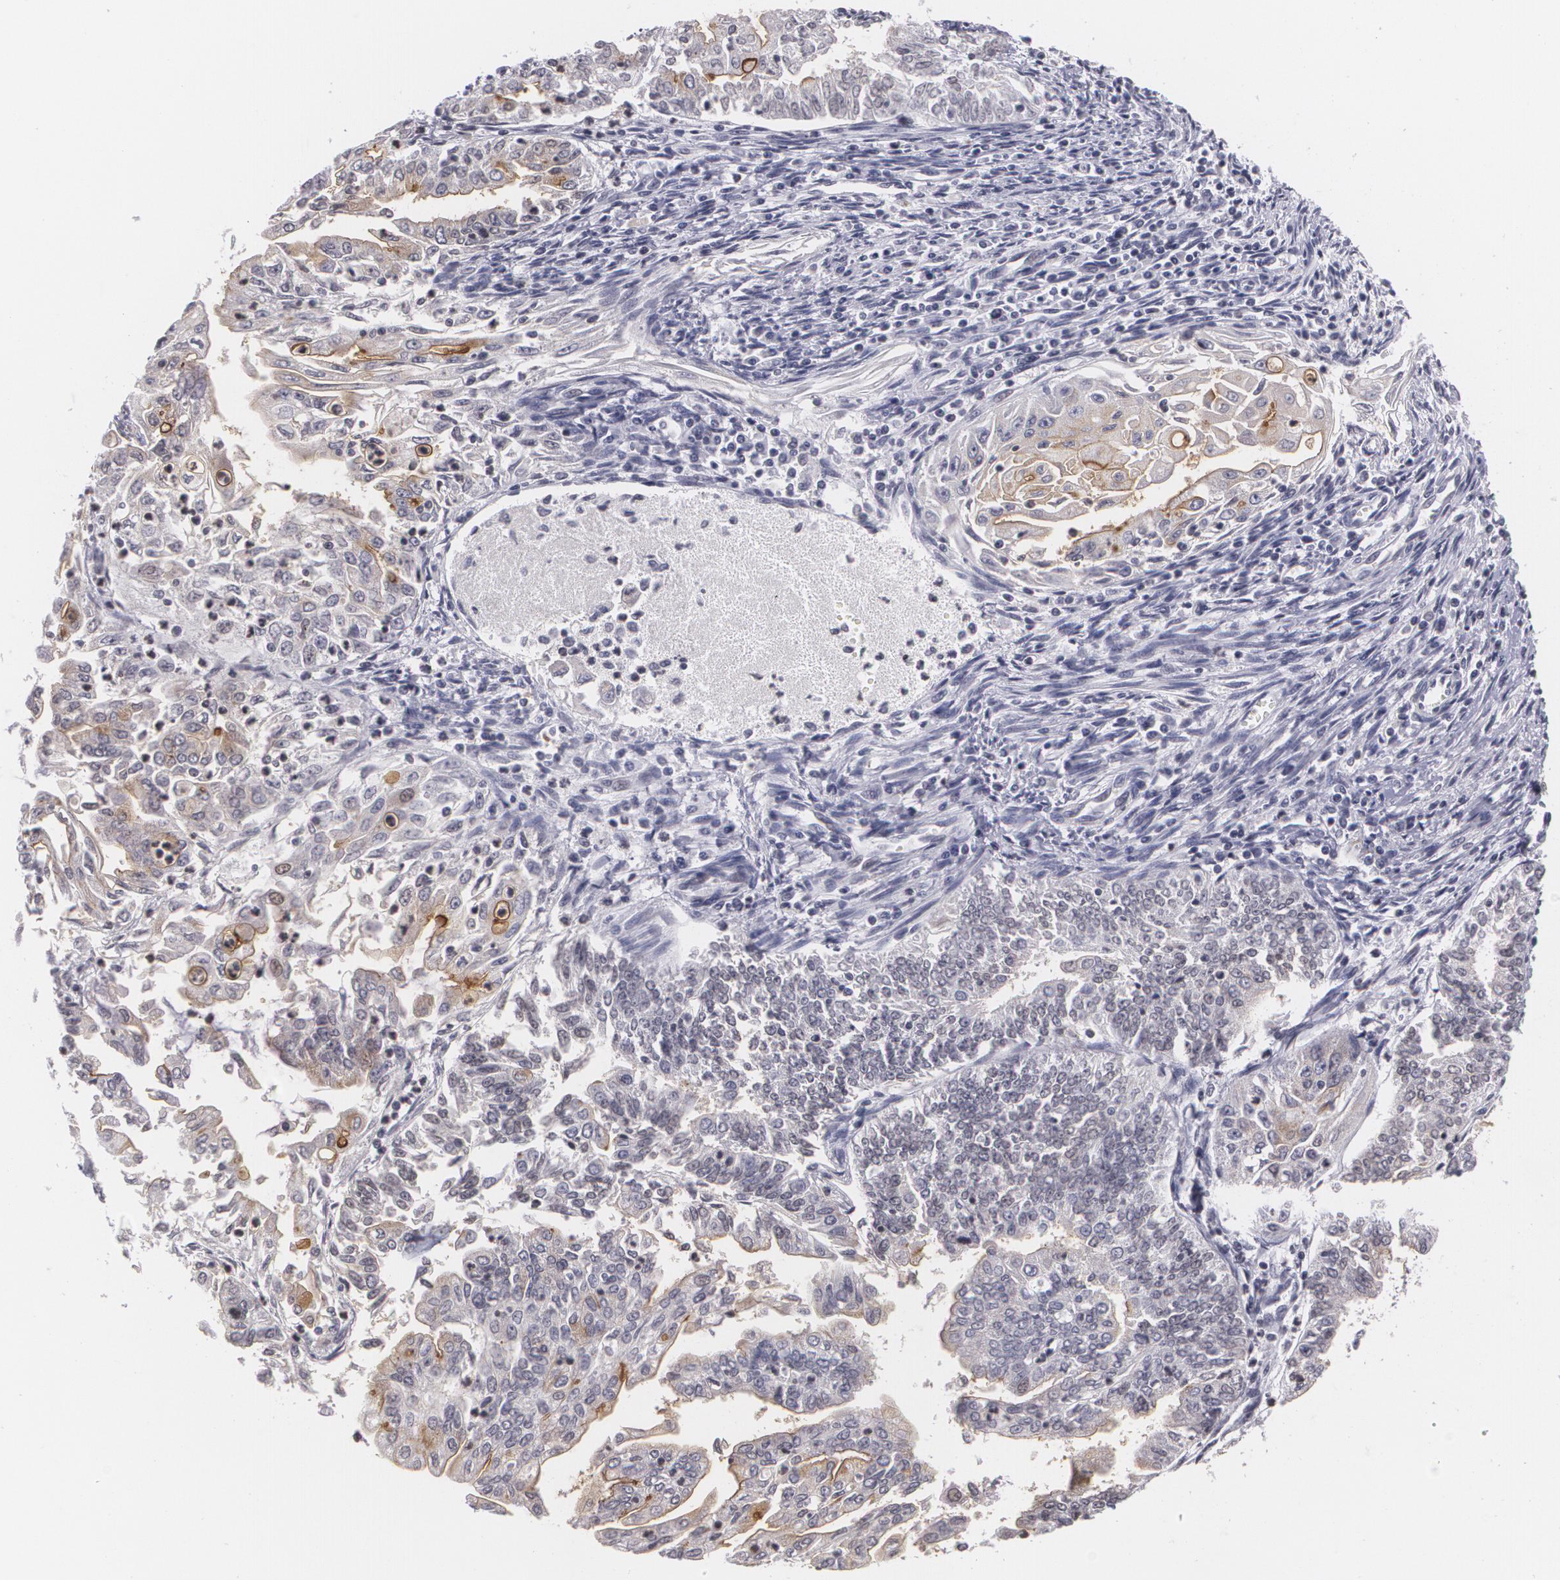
{"staining": {"intensity": "weak", "quantity": "25%-75%", "location": "cytoplasmic/membranous"}, "tissue": "endometrial cancer", "cell_type": "Tumor cells", "image_type": "cancer", "snomed": [{"axis": "morphology", "description": "Adenocarcinoma, NOS"}, {"axis": "topography", "description": "Endometrium"}], "caption": "Human endometrial cancer (adenocarcinoma) stained for a protein (brown) displays weak cytoplasmic/membranous positive staining in approximately 25%-75% of tumor cells.", "gene": "MUC1", "patient": {"sex": "female", "age": 75}}